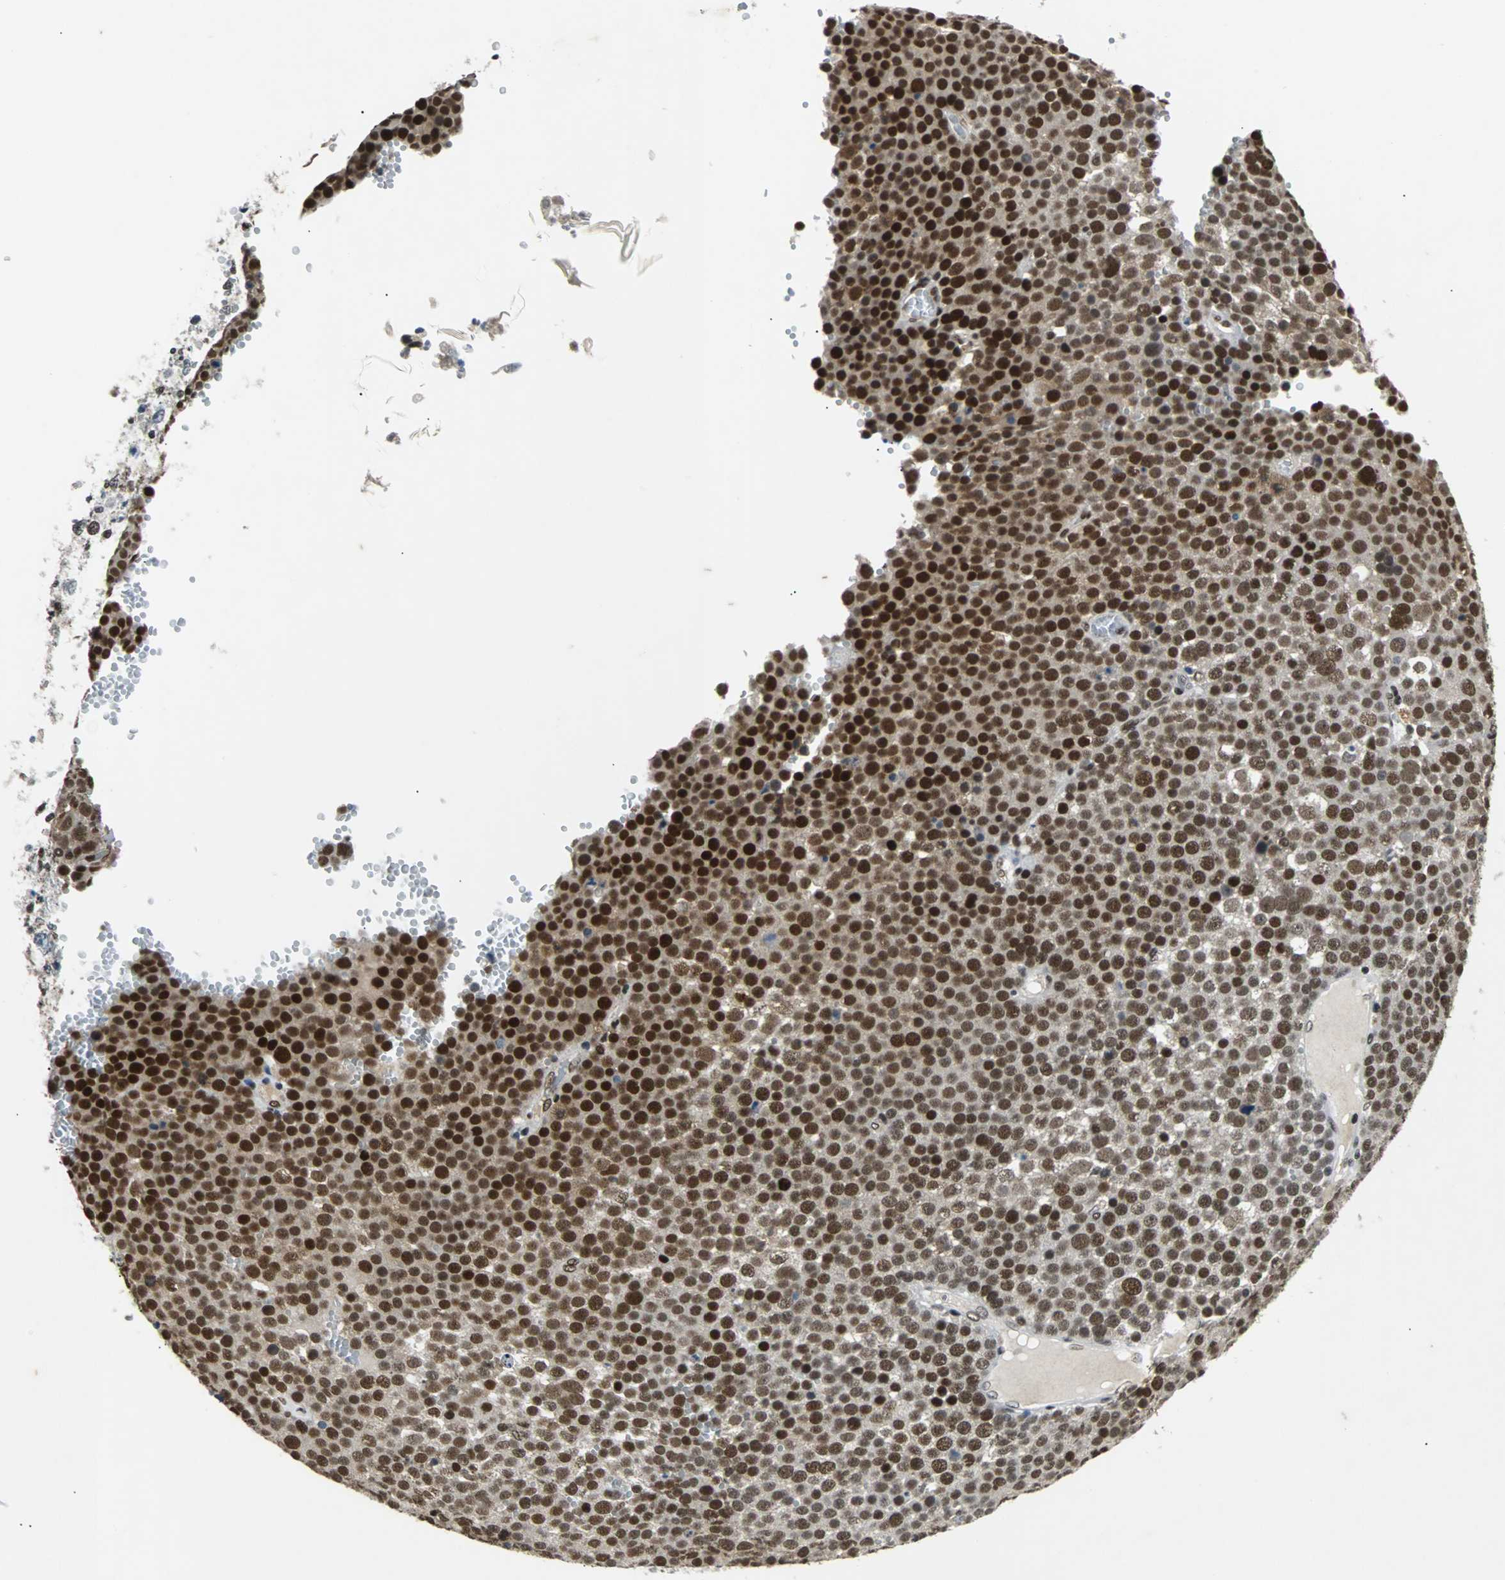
{"staining": {"intensity": "strong", "quantity": ">75%", "location": "nuclear"}, "tissue": "testis cancer", "cell_type": "Tumor cells", "image_type": "cancer", "snomed": [{"axis": "morphology", "description": "Seminoma, NOS"}, {"axis": "topography", "description": "Testis"}], "caption": "Testis cancer (seminoma) tissue shows strong nuclear positivity in about >75% of tumor cells, visualized by immunohistochemistry.", "gene": "GATAD2A", "patient": {"sex": "male", "age": 71}}